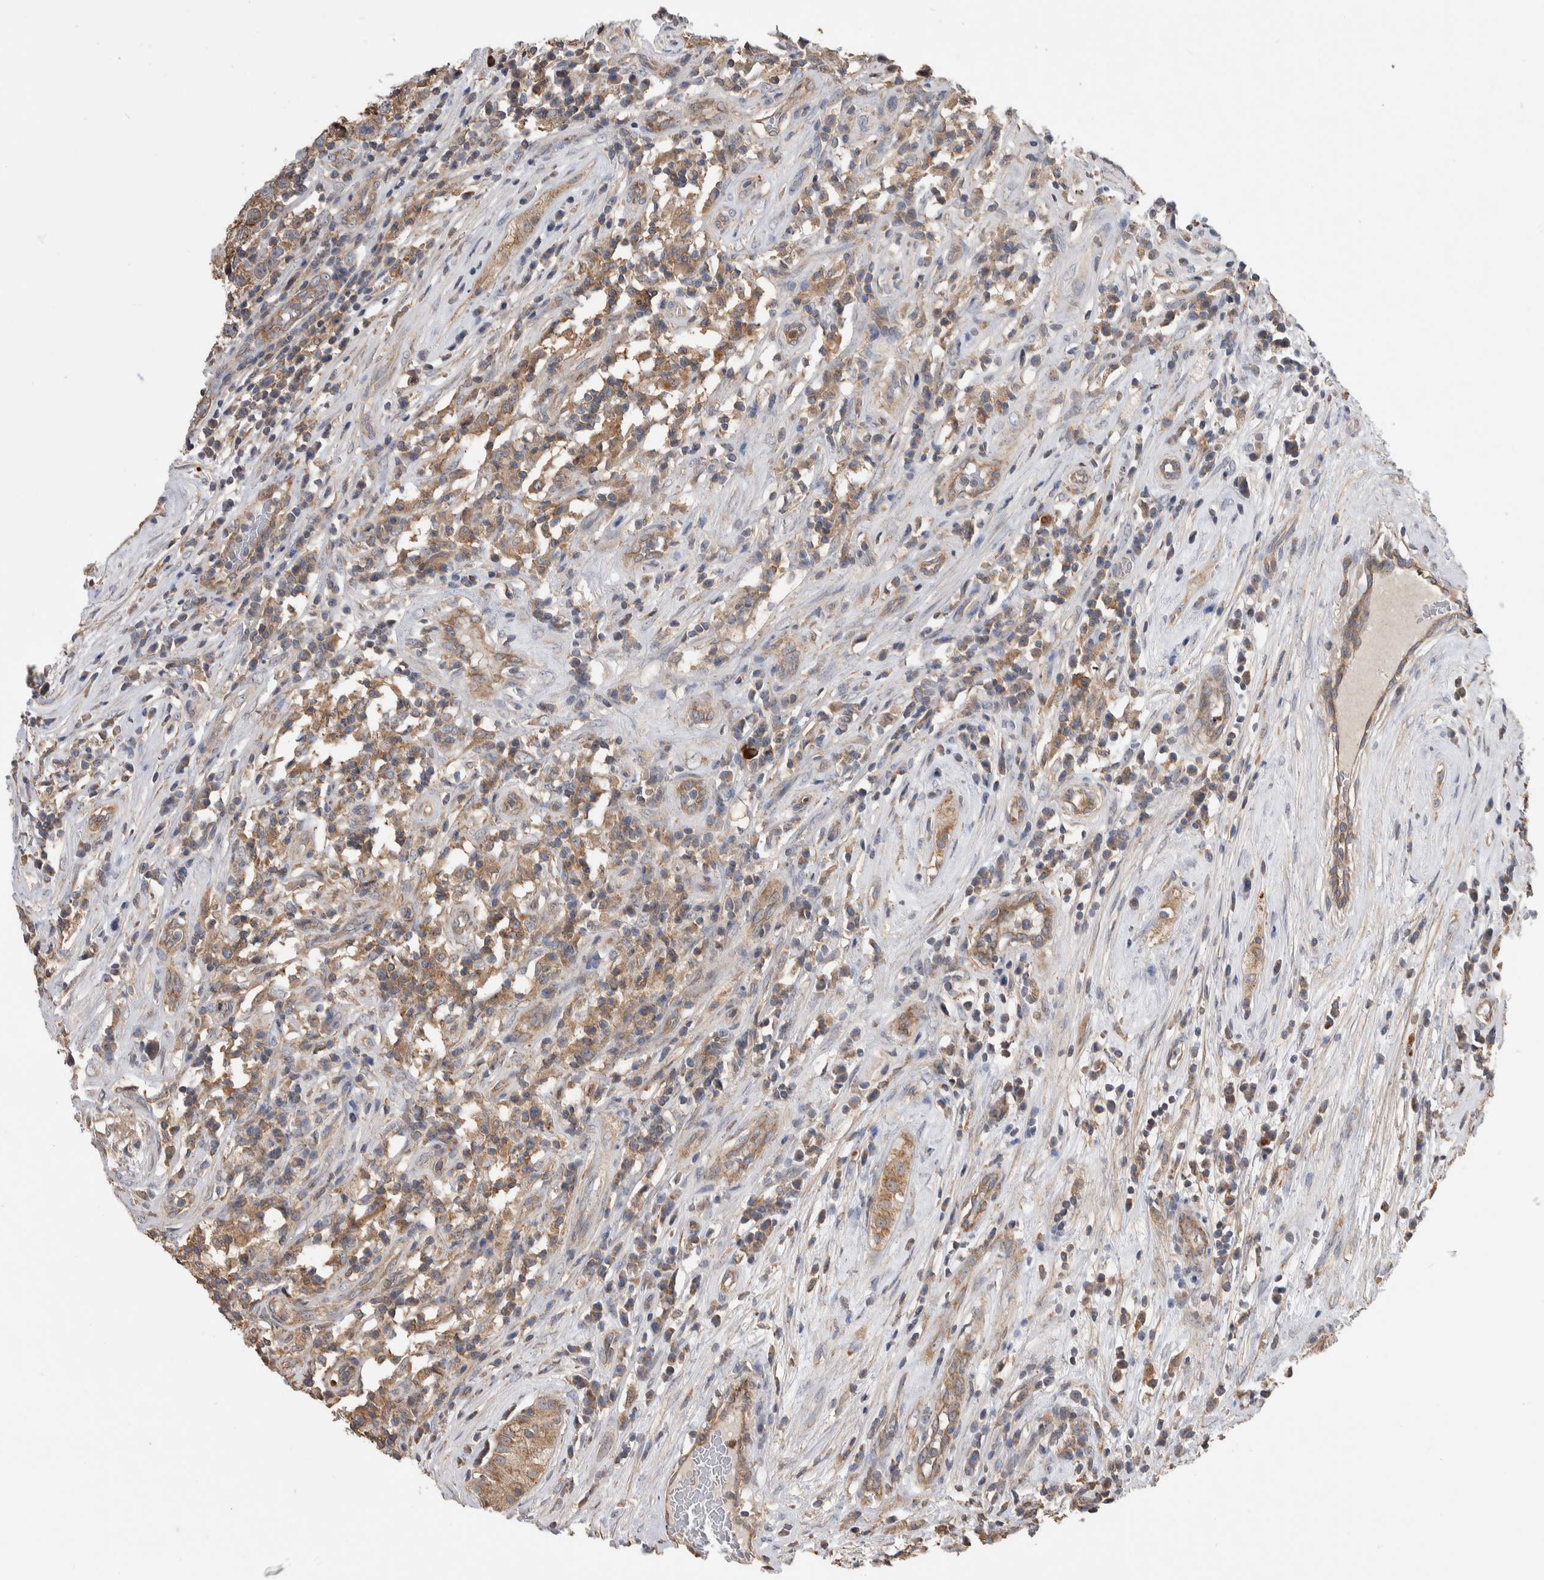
{"staining": {"intensity": "weak", "quantity": ">75%", "location": "cytoplasmic/membranous"}, "tissue": "testis cancer", "cell_type": "Tumor cells", "image_type": "cancer", "snomed": [{"axis": "morphology", "description": "Seminoma, NOS"}, {"axis": "morphology", "description": "Carcinoma, Embryonal, NOS"}, {"axis": "topography", "description": "Testis"}], "caption": "A photomicrograph of testis cancer (embryonal carcinoma) stained for a protein displays weak cytoplasmic/membranous brown staining in tumor cells.", "gene": "SDCBP", "patient": {"sex": "male", "age": 28}}